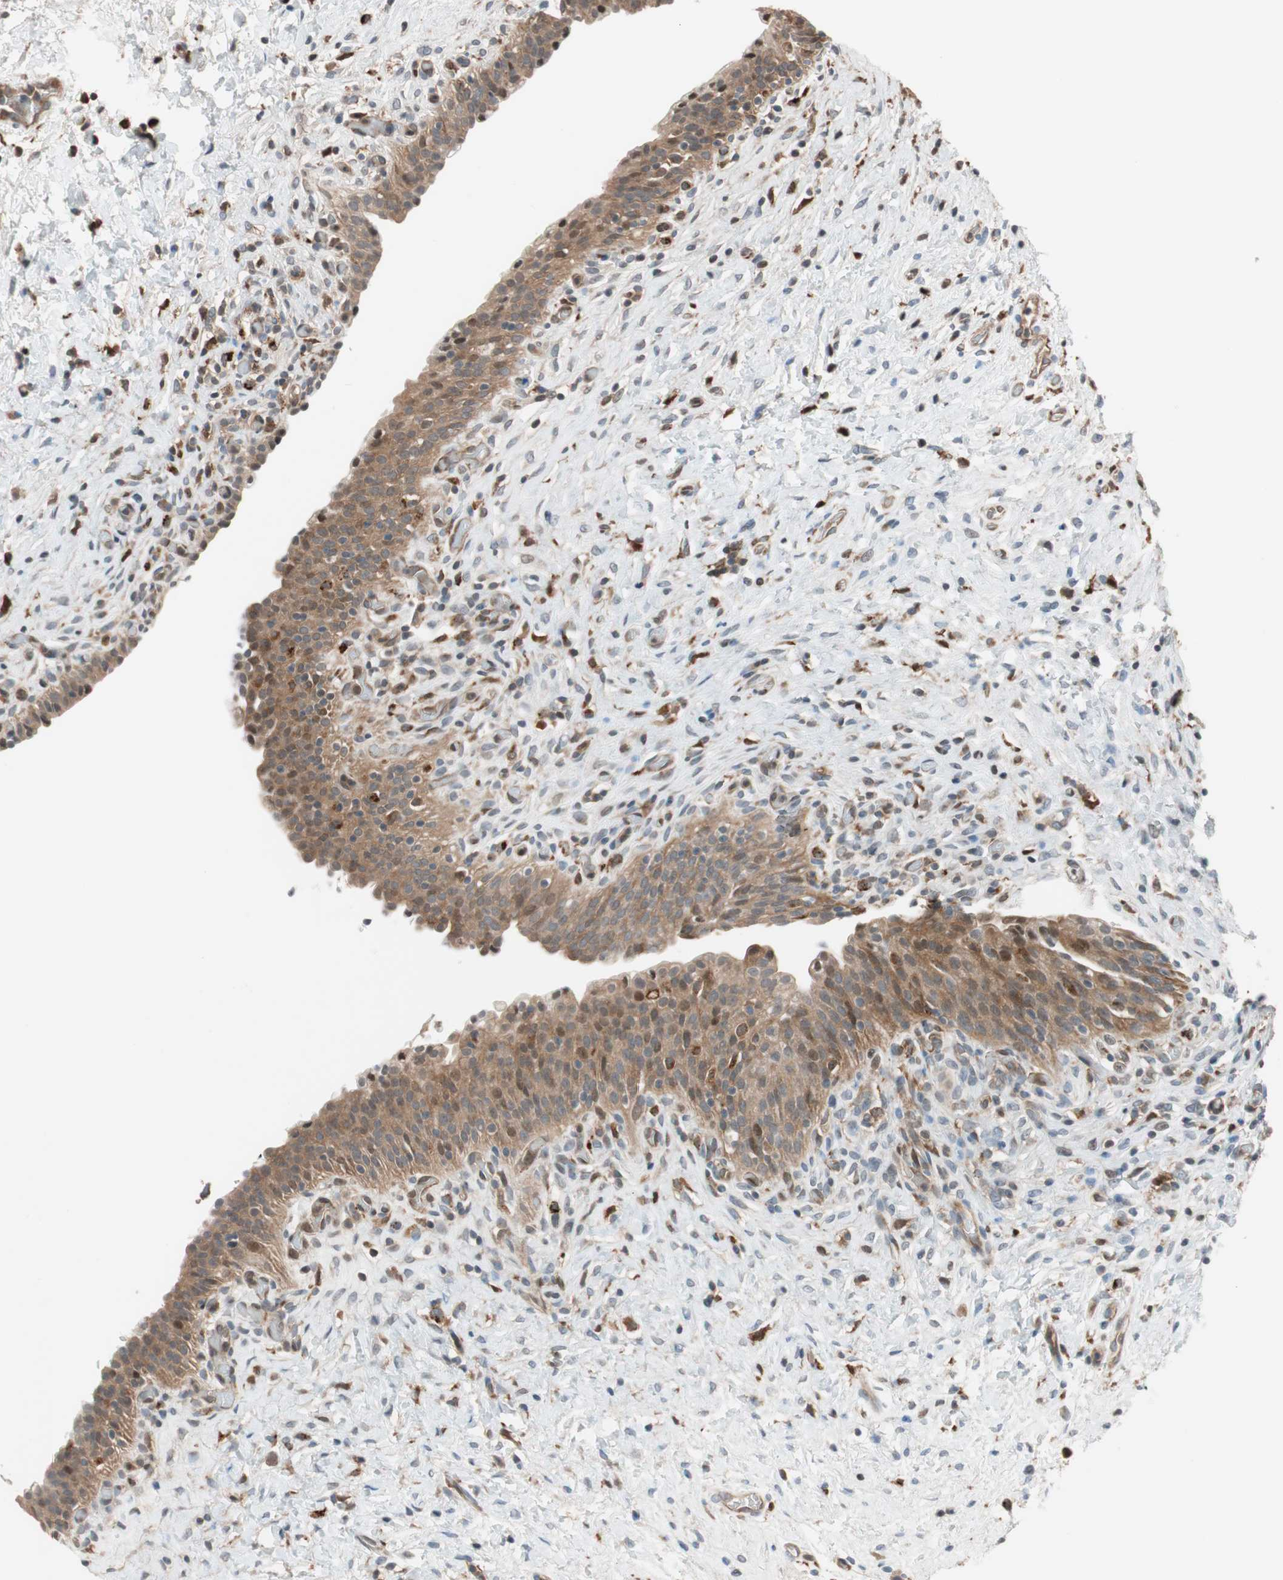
{"staining": {"intensity": "moderate", "quantity": ">75%", "location": "cytoplasmic/membranous"}, "tissue": "urinary bladder", "cell_type": "Urothelial cells", "image_type": "normal", "snomed": [{"axis": "morphology", "description": "Normal tissue, NOS"}, {"axis": "topography", "description": "Urinary bladder"}], "caption": "Human urinary bladder stained for a protein (brown) exhibits moderate cytoplasmic/membranous positive positivity in approximately >75% of urothelial cells.", "gene": "P3R3URF", "patient": {"sex": "male", "age": 51}}